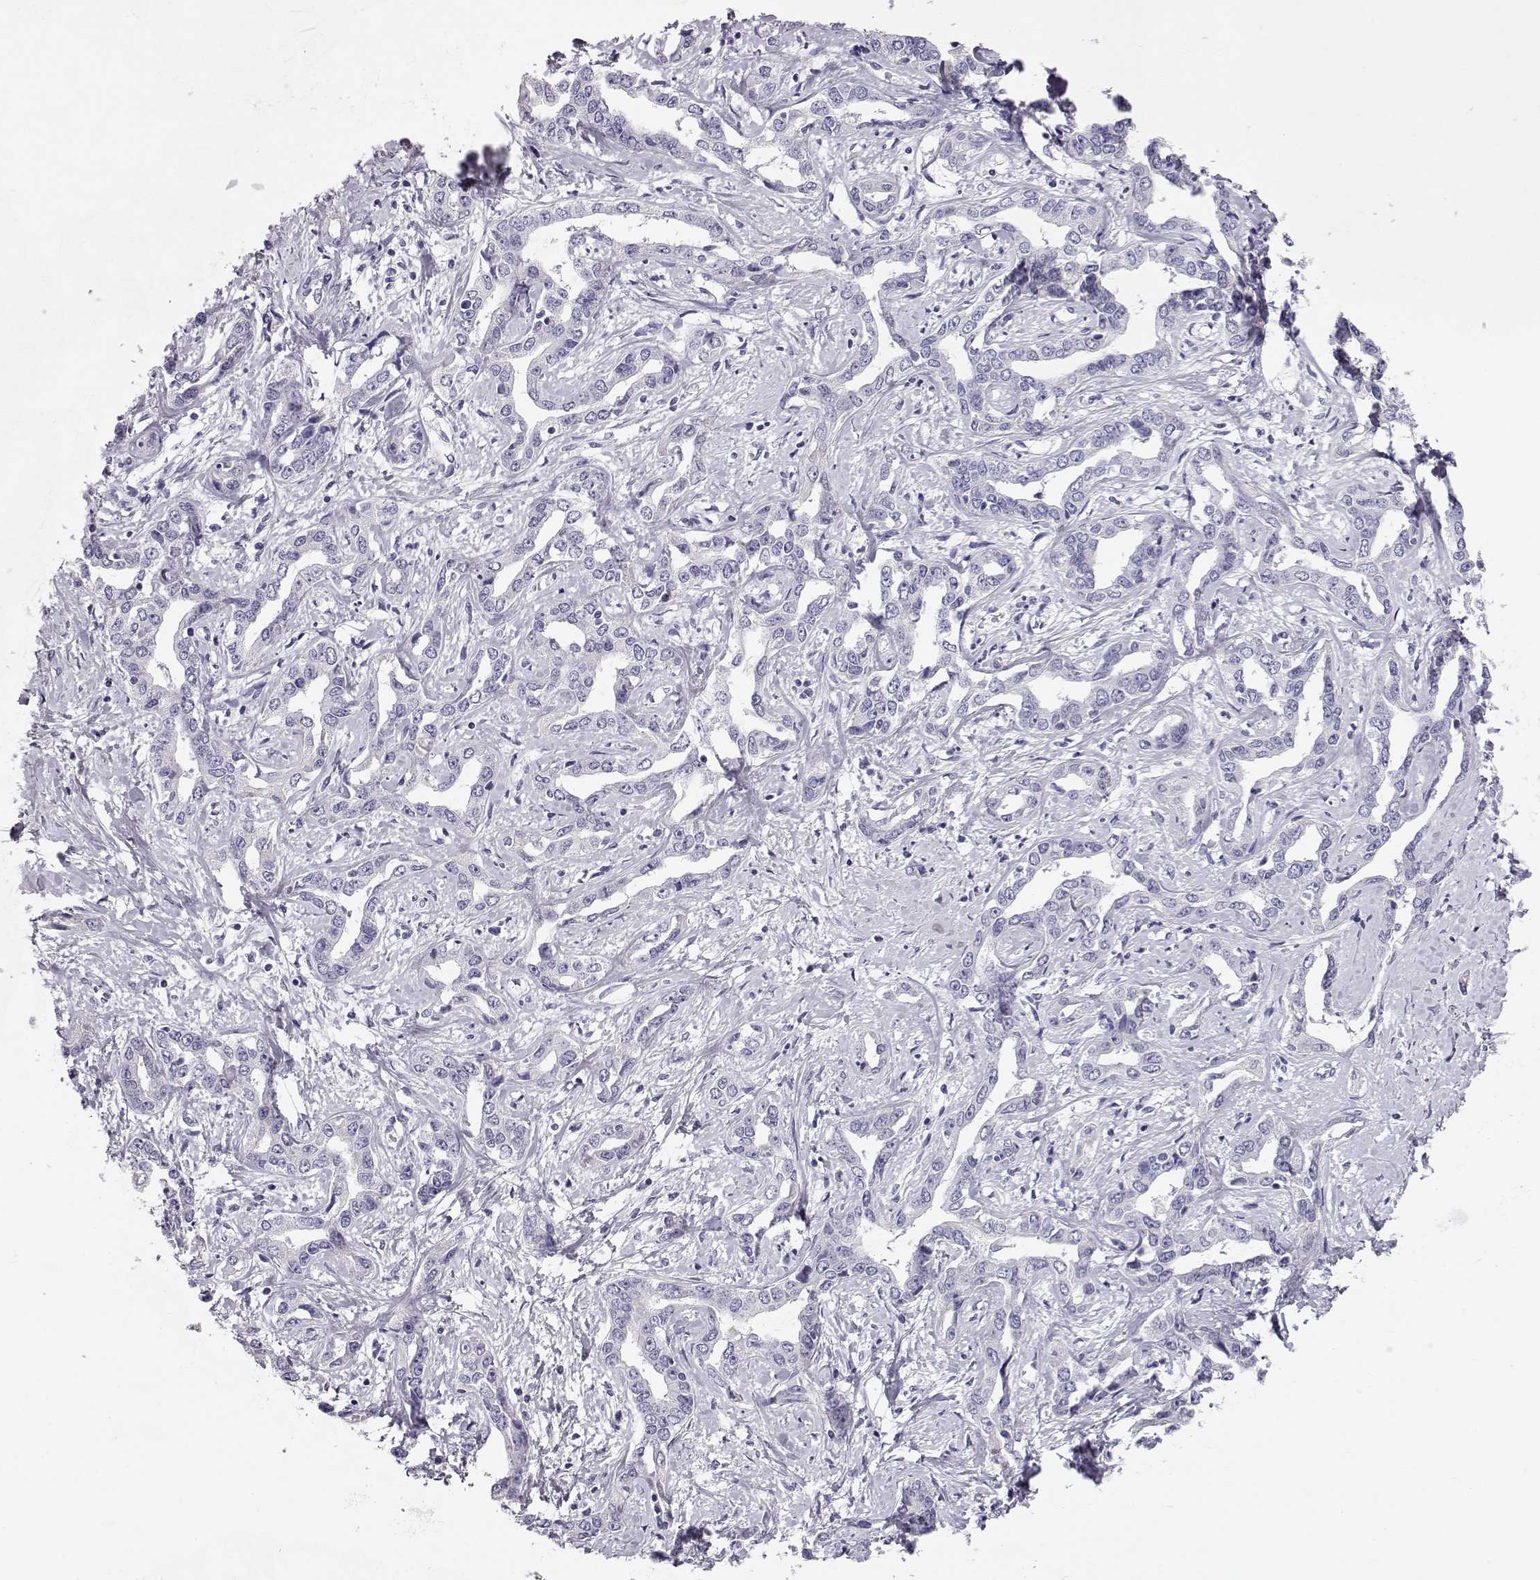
{"staining": {"intensity": "negative", "quantity": "none", "location": "none"}, "tissue": "liver cancer", "cell_type": "Tumor cells", "image_type": "cancer", "snomed": [{"axis": "morphology", "description": "Cholangiocarcinoma"}, {"axis": "topography", "description": "Liver"}], "caption": "Immunohistochemical staining of human cholangiocarcinoma (liver) demonstrates no significant expression in tumor cells. (Stains: DAB (3,3'-diaminobenzidine) immunohistochemistry (IHC) with hematoxylin counter stain, Microscopy: brightfield microscopy at high magnification).", "gene": "GPR26", "patient": {"sex": "male", "age": 59}}